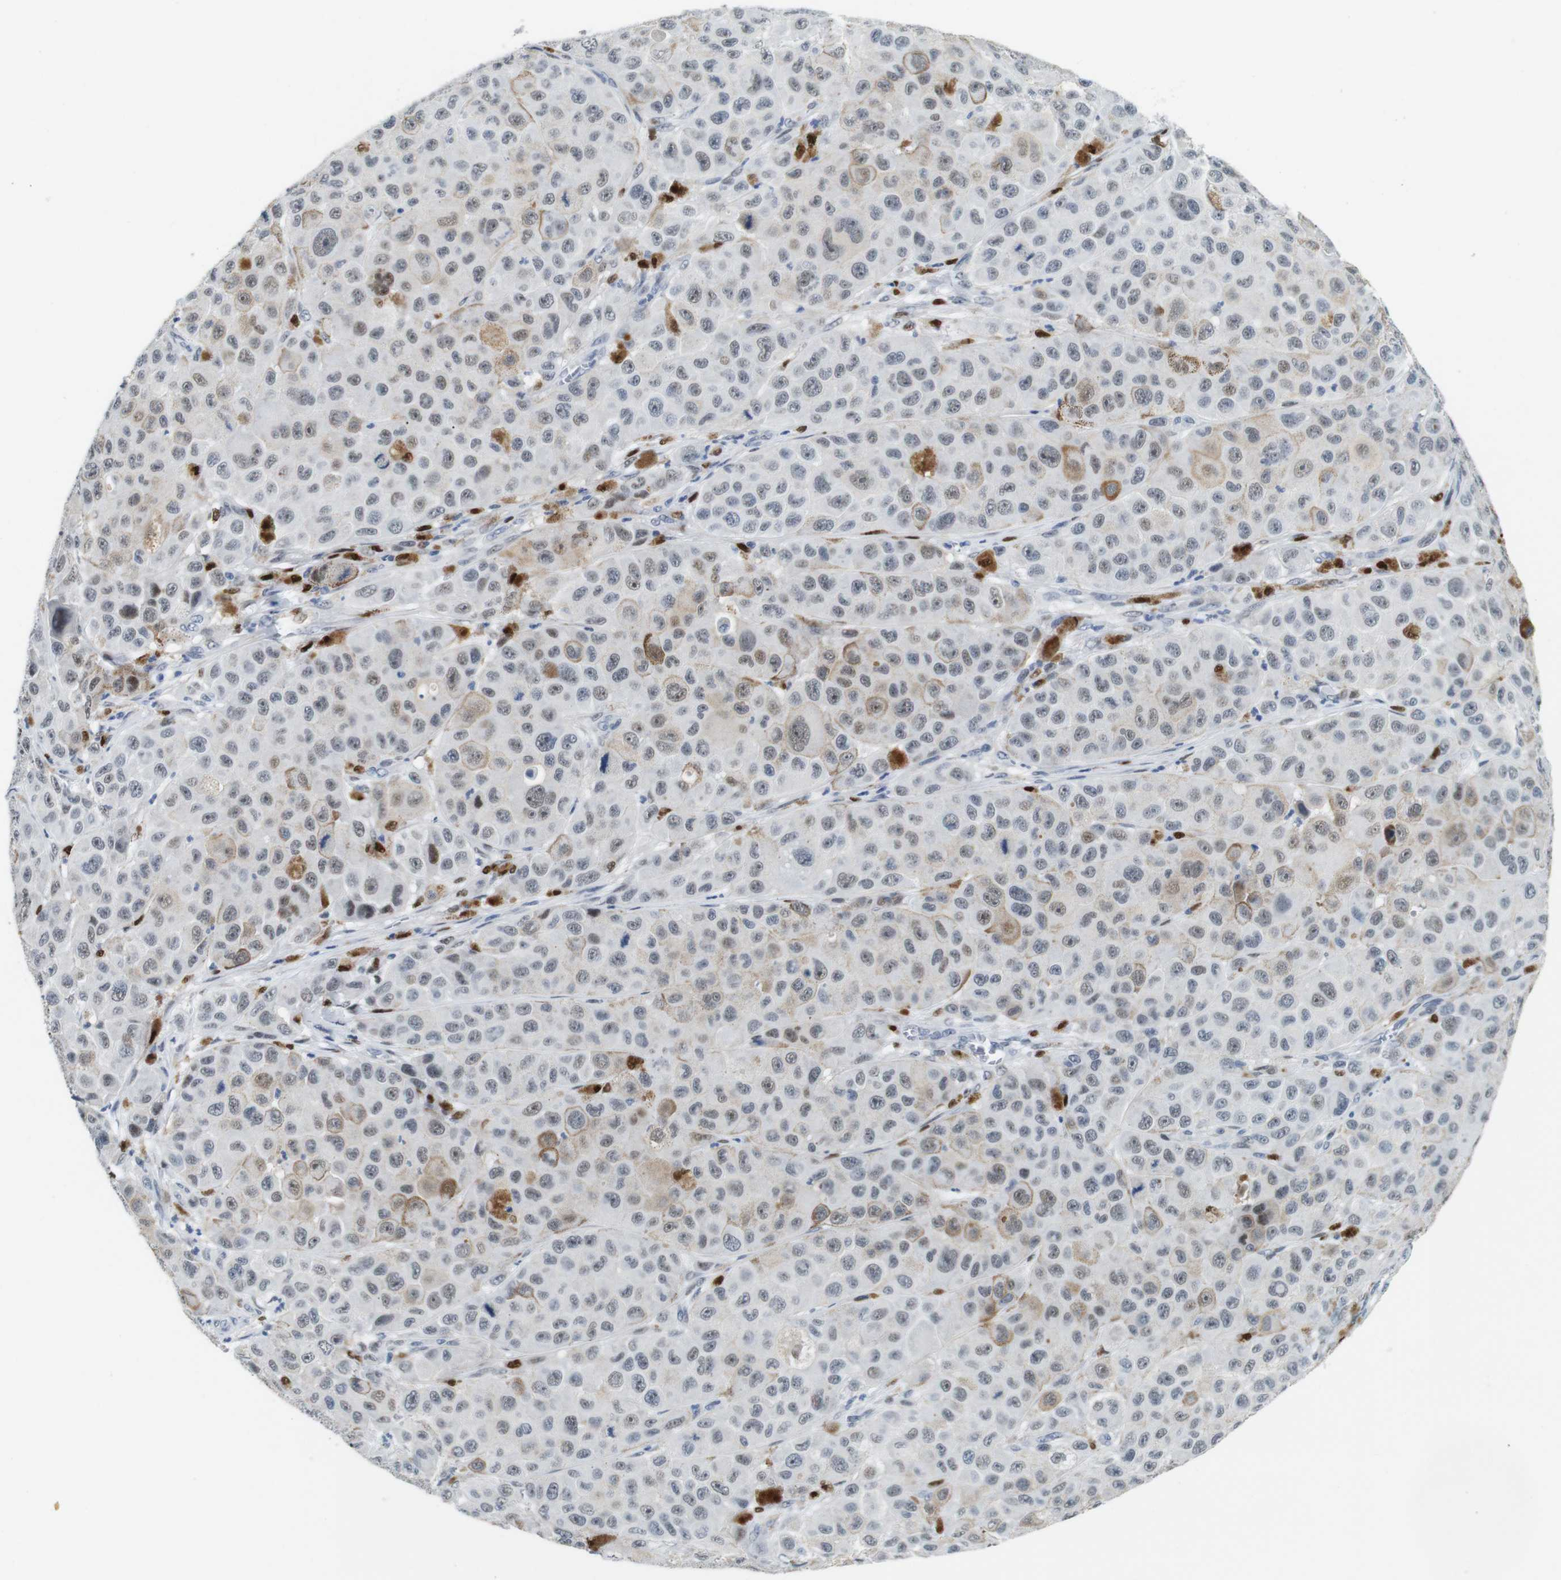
{"staining": {"intensity": "weak", "quantity": "25%-75%", "location": "nuclear"}, "tissue": "melanoma", "cell_type": "Tumor cells", "image_type": "cancer", "snomed": [{"axis": "morphology", "description": "Malignant melanoma, NOS"}, {"axis": "topography", "description": "Skin"}], "caption": "There is low levels of weak nuclear positivity in tumor cells of melanoma, as demonstrated by immunohistochemical staining (brown color).", "gene": "IRF8", "patient": {"sex": "male", "age": 96}}